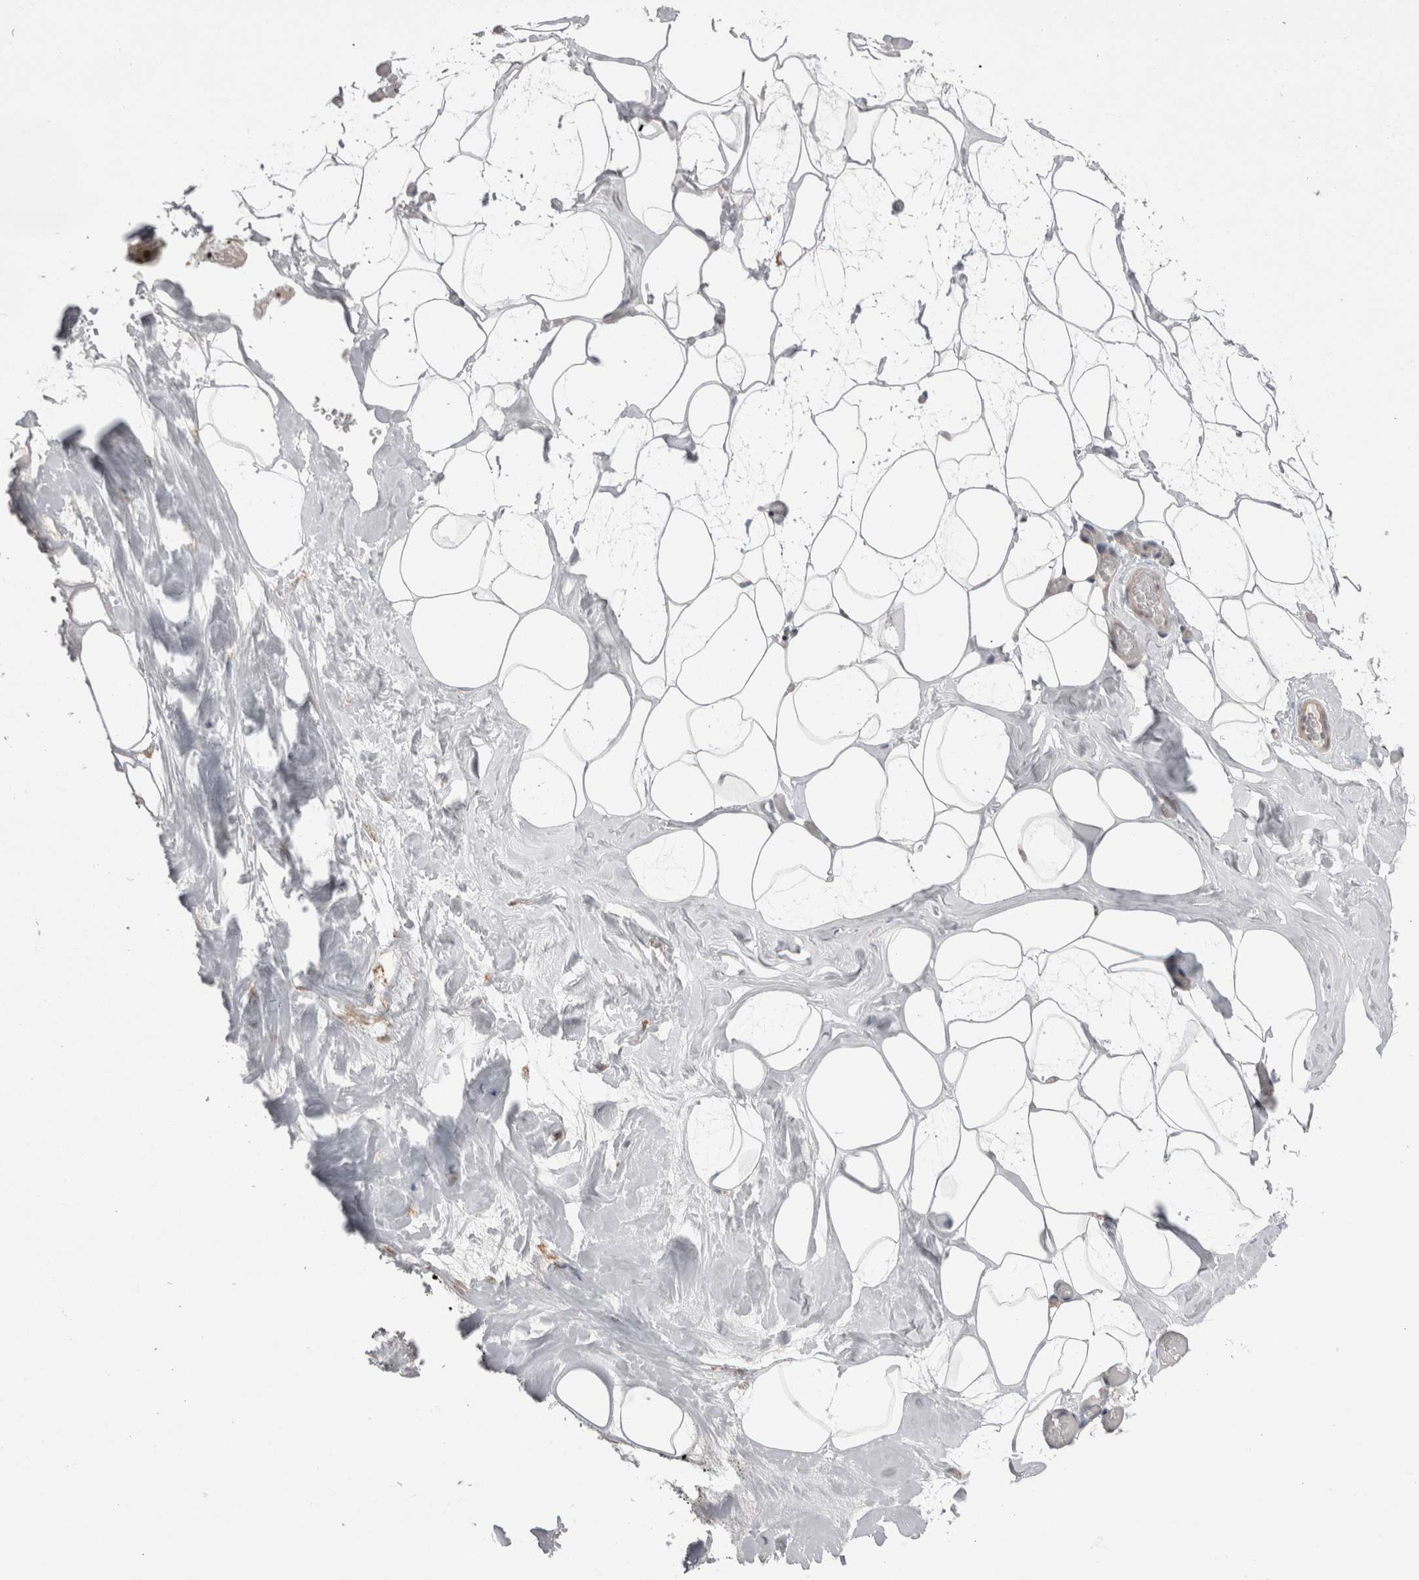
{"staining": {"intensity": "negative", "quantity": "none", "location": "none"}, "tissue": "adipose tissue", "cell_type": "Adipocytes", "image_type": "normal", "snomed": [{"axis": "morphology", "description": "Normal tissue, NOS"}, {"axis": "morphology", "description": "Fibrosis, NOS"}, {"axis": "topography", "description": "Breast"}, {"axis": "topography", "description": "Adipose tissue"}], "caption": "This is a histopathology image of IHC staining of normal adipose tissue, which shows no expression in adipocytes. (IHC, brightfield microscopy, high magnification).", "gene": "EXOSC4", "patient": {"sex": "female", "age": 39}}